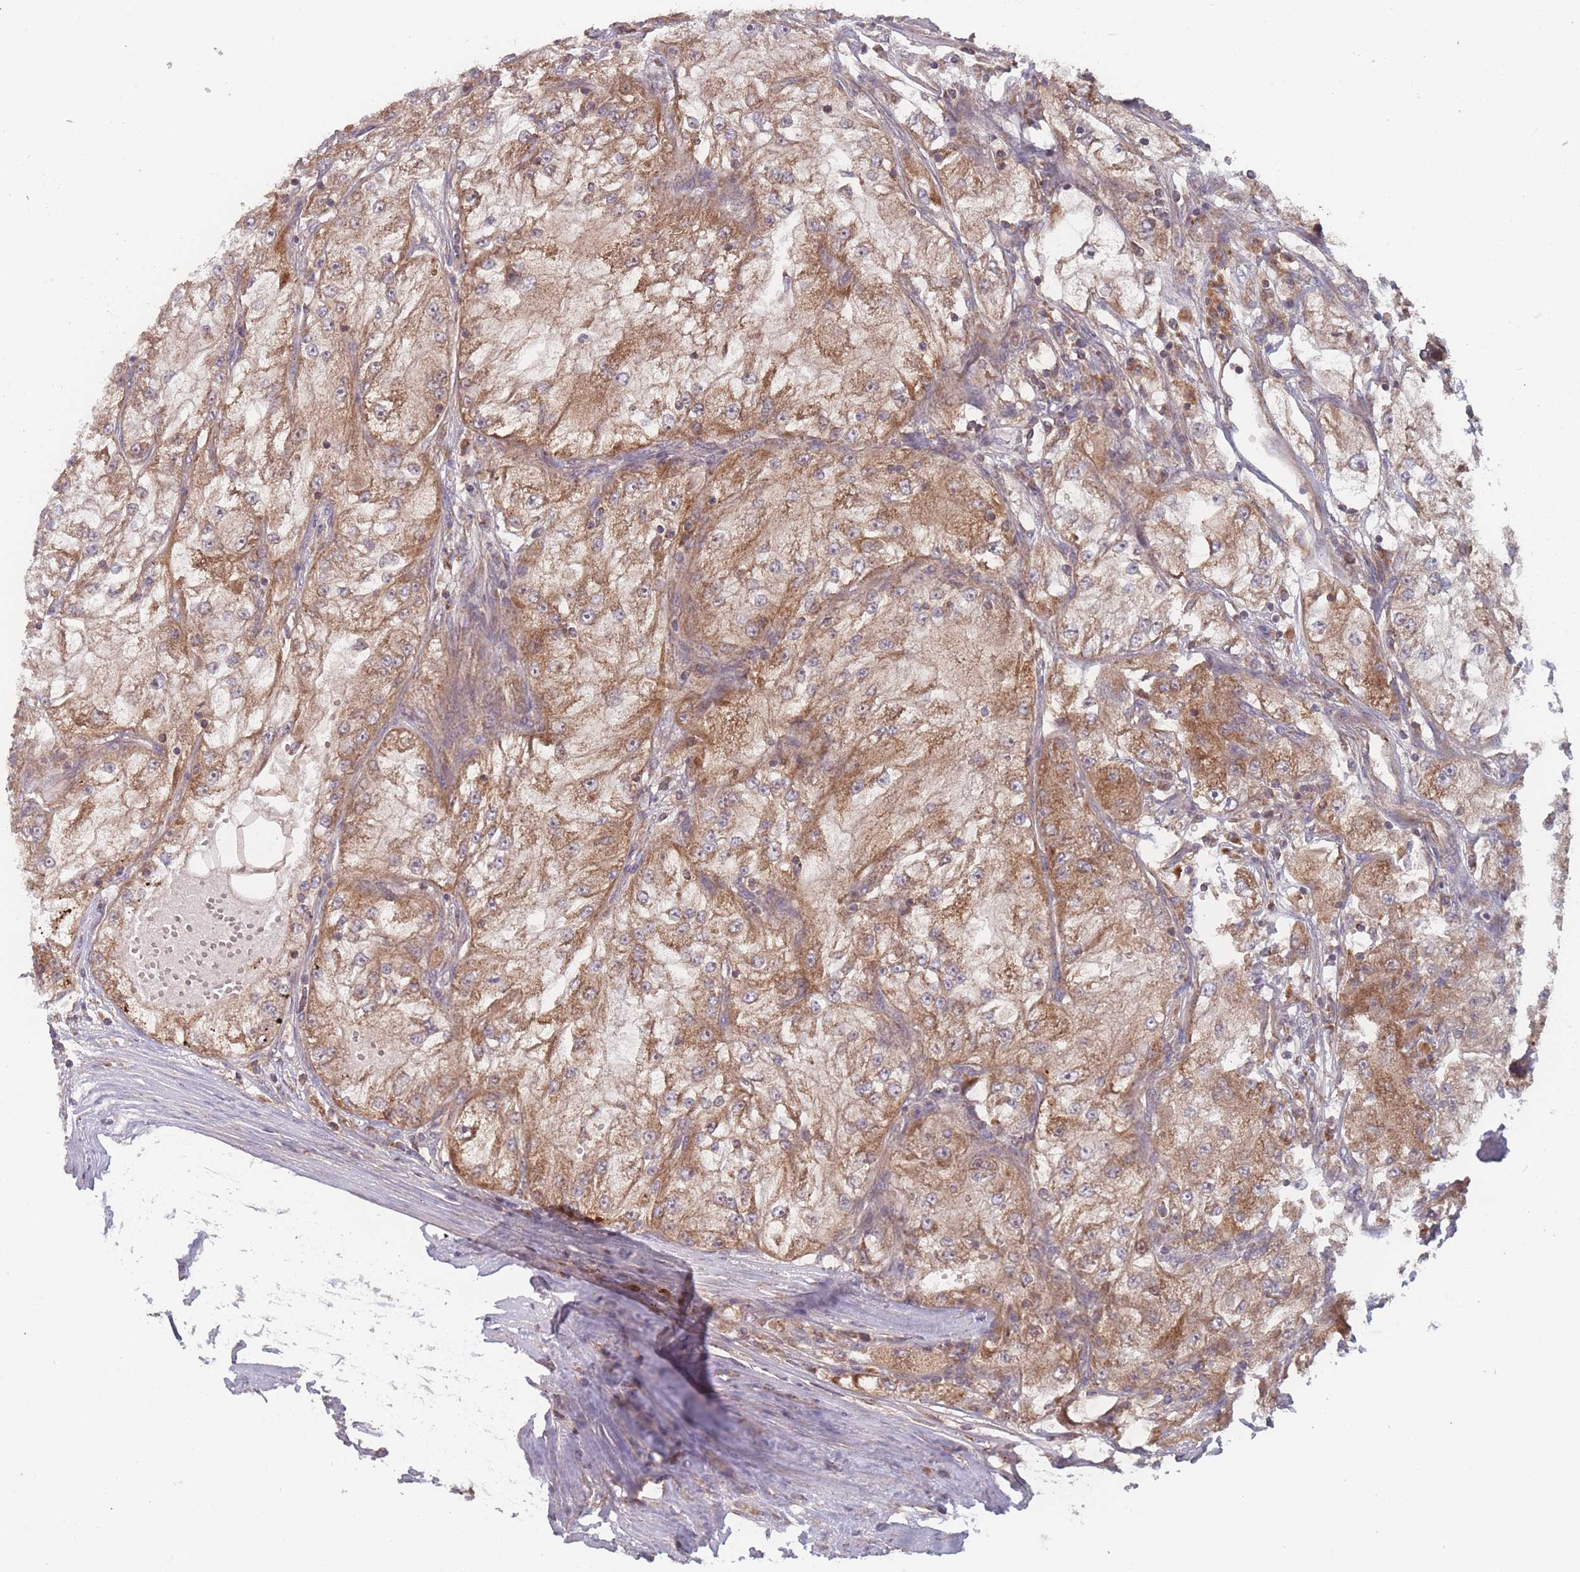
{"staining": {"intensity": "moderate", "quantity": ">75%", "location": "cytoplasmic/membranous"}, "tissue": "renal cancer", "cell_type": "Tumor cells", "image_type": "cancer", "snomed": [{"axis": "morphology", "description": "Adenocarcinoma, NOS"}, {"axis": "topography", "description": "Kidney"}], "caption": "Renal adenocarcinoma stained for a protein displays moderate cytoplasmic/membranous positivity in tumor cells.", "gene": "ATP5MG", "patient": {"sex": "female", "age": 72}}